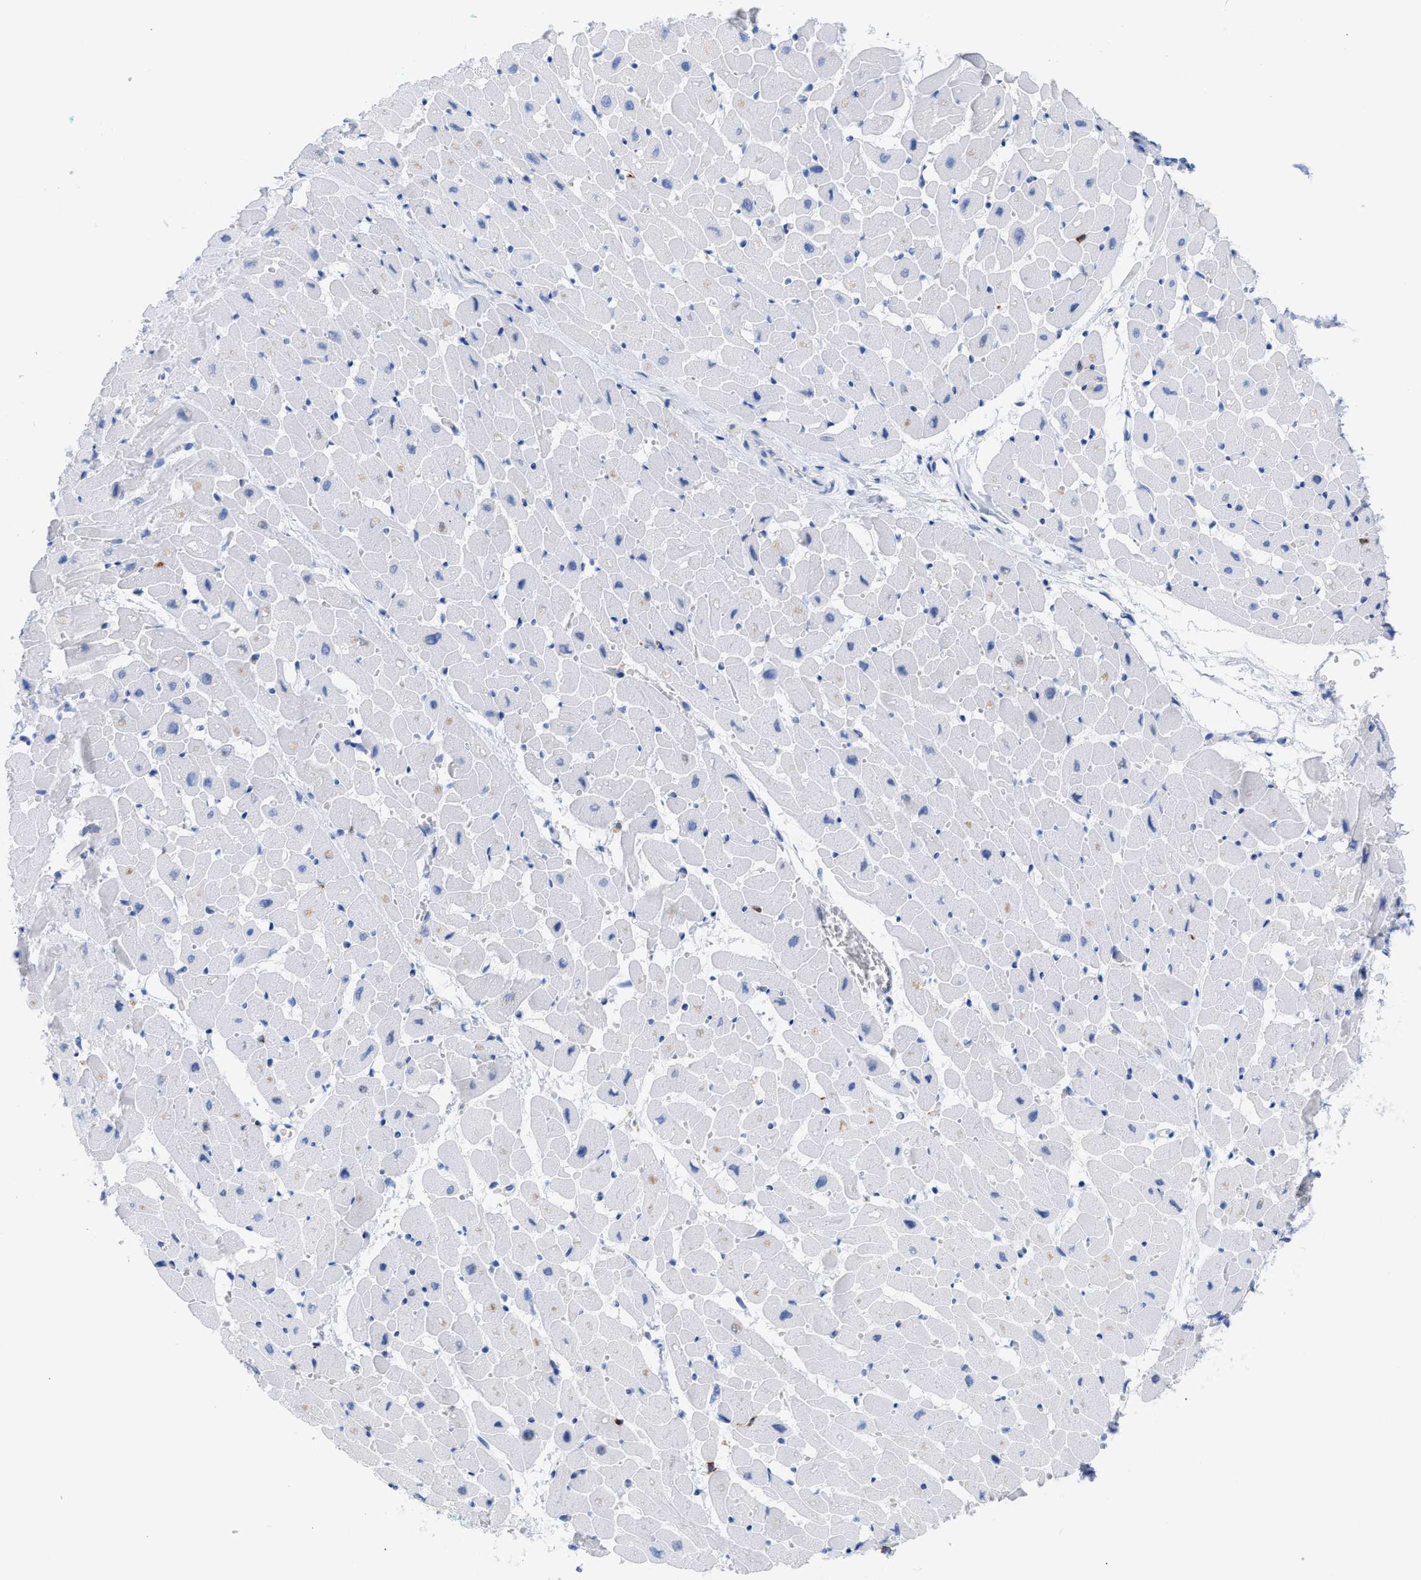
{"staining": {"intensity": "negative", "quantity": "none", "location": "none"}, "tissue": "heart muscle", "cell_type": "Cardiomyocytes", "image_type": "normal", "snomed": [{"axis": "morphology", "description": "Normal tissue, NOS"}, {"axis": "topography", "description": "Heart"}], "caption": "Immunohistochemical staining of normal human heart muscle displays no significant staining in cardiomyocytes. (DAB immunohistochemistry (IHC) with hematoxylin counter stain).", "gene": "LCP1", "patient": {"sex": "male", "age": 45}}